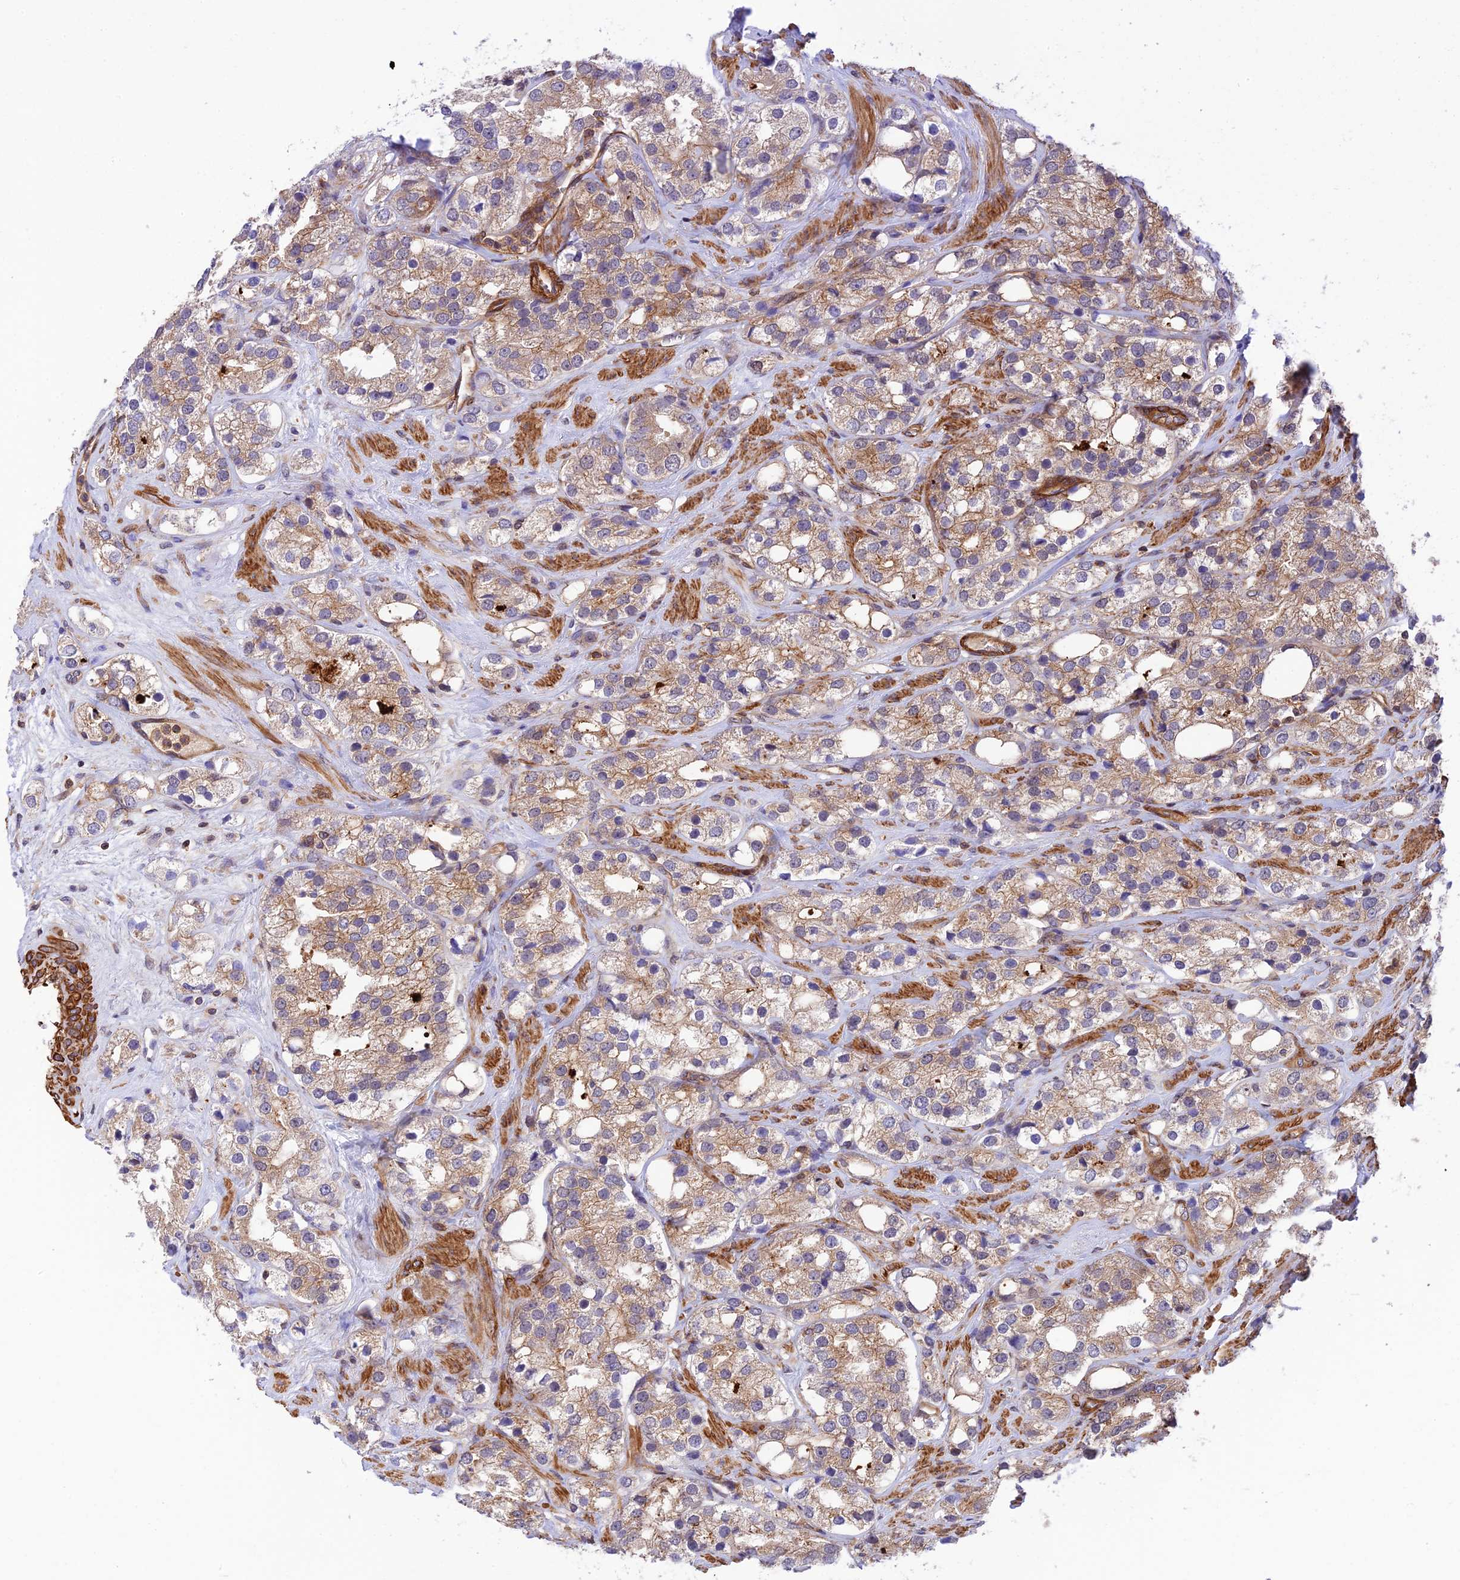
{"staining": {"intensity": "moderate", "quantity": ">75%", "location": "cytoplasmic/membranous"}, "tissue": "prostate cancer", "cell_type": "Tumor cells", "image_type": "cancer", "snomed": [{"axis": "morphology", "description": "Adenocarcinoma, NOS"}, {"axis": "topography", "description": "Prostate"}], "caption": "DAB immunohistochemical staining of human prostate cancer exhibits moderate cytoplasmic/membranous protein staining in approximately >75% of tumor cells.", "gene": "EVI5L", "patient": {"sex": "male", "age": 79}}